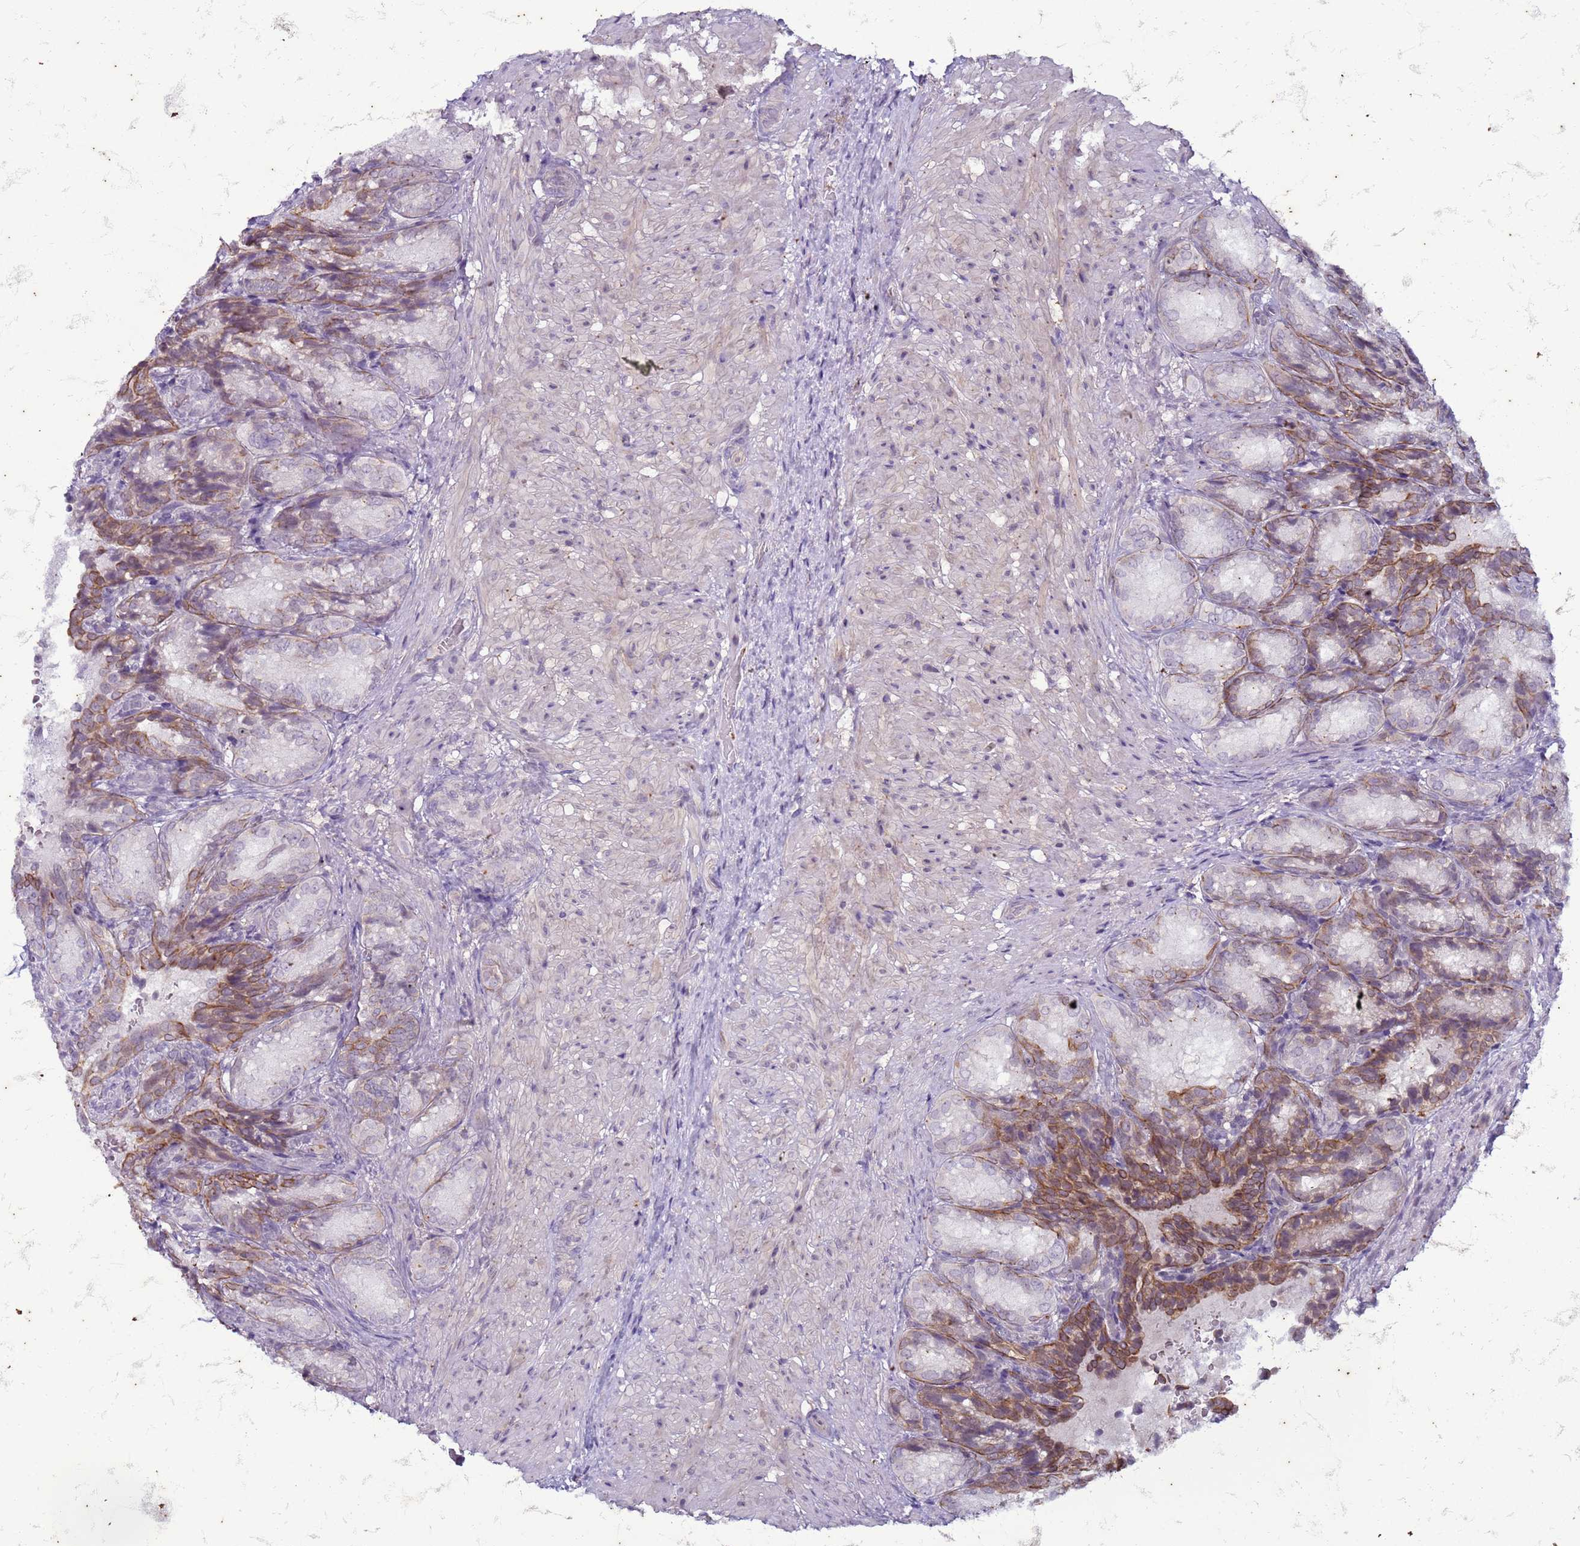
{"staining": {"intensity": "moderate", "quantity": "25%-75%", "location": "cytoplasmic/membranous"}, "tissue": "seminal vesicle", "cell_type": "Glandular cells", "image_type": "normal", "snomed": [{"axis": "morphology", "description": "Normal tissue, NOS"}, {"axis": "topography", "description": "Seminal veicle"}], "caption": "Immunohistochemical staining of unremarkable human seminal vesicle displays moderate cytoplasmic/membranous protein staining in about 25%-75% of glandular cells.", "gene": "SLC15A3", "patient": {"sex": "male", "age": 58}}